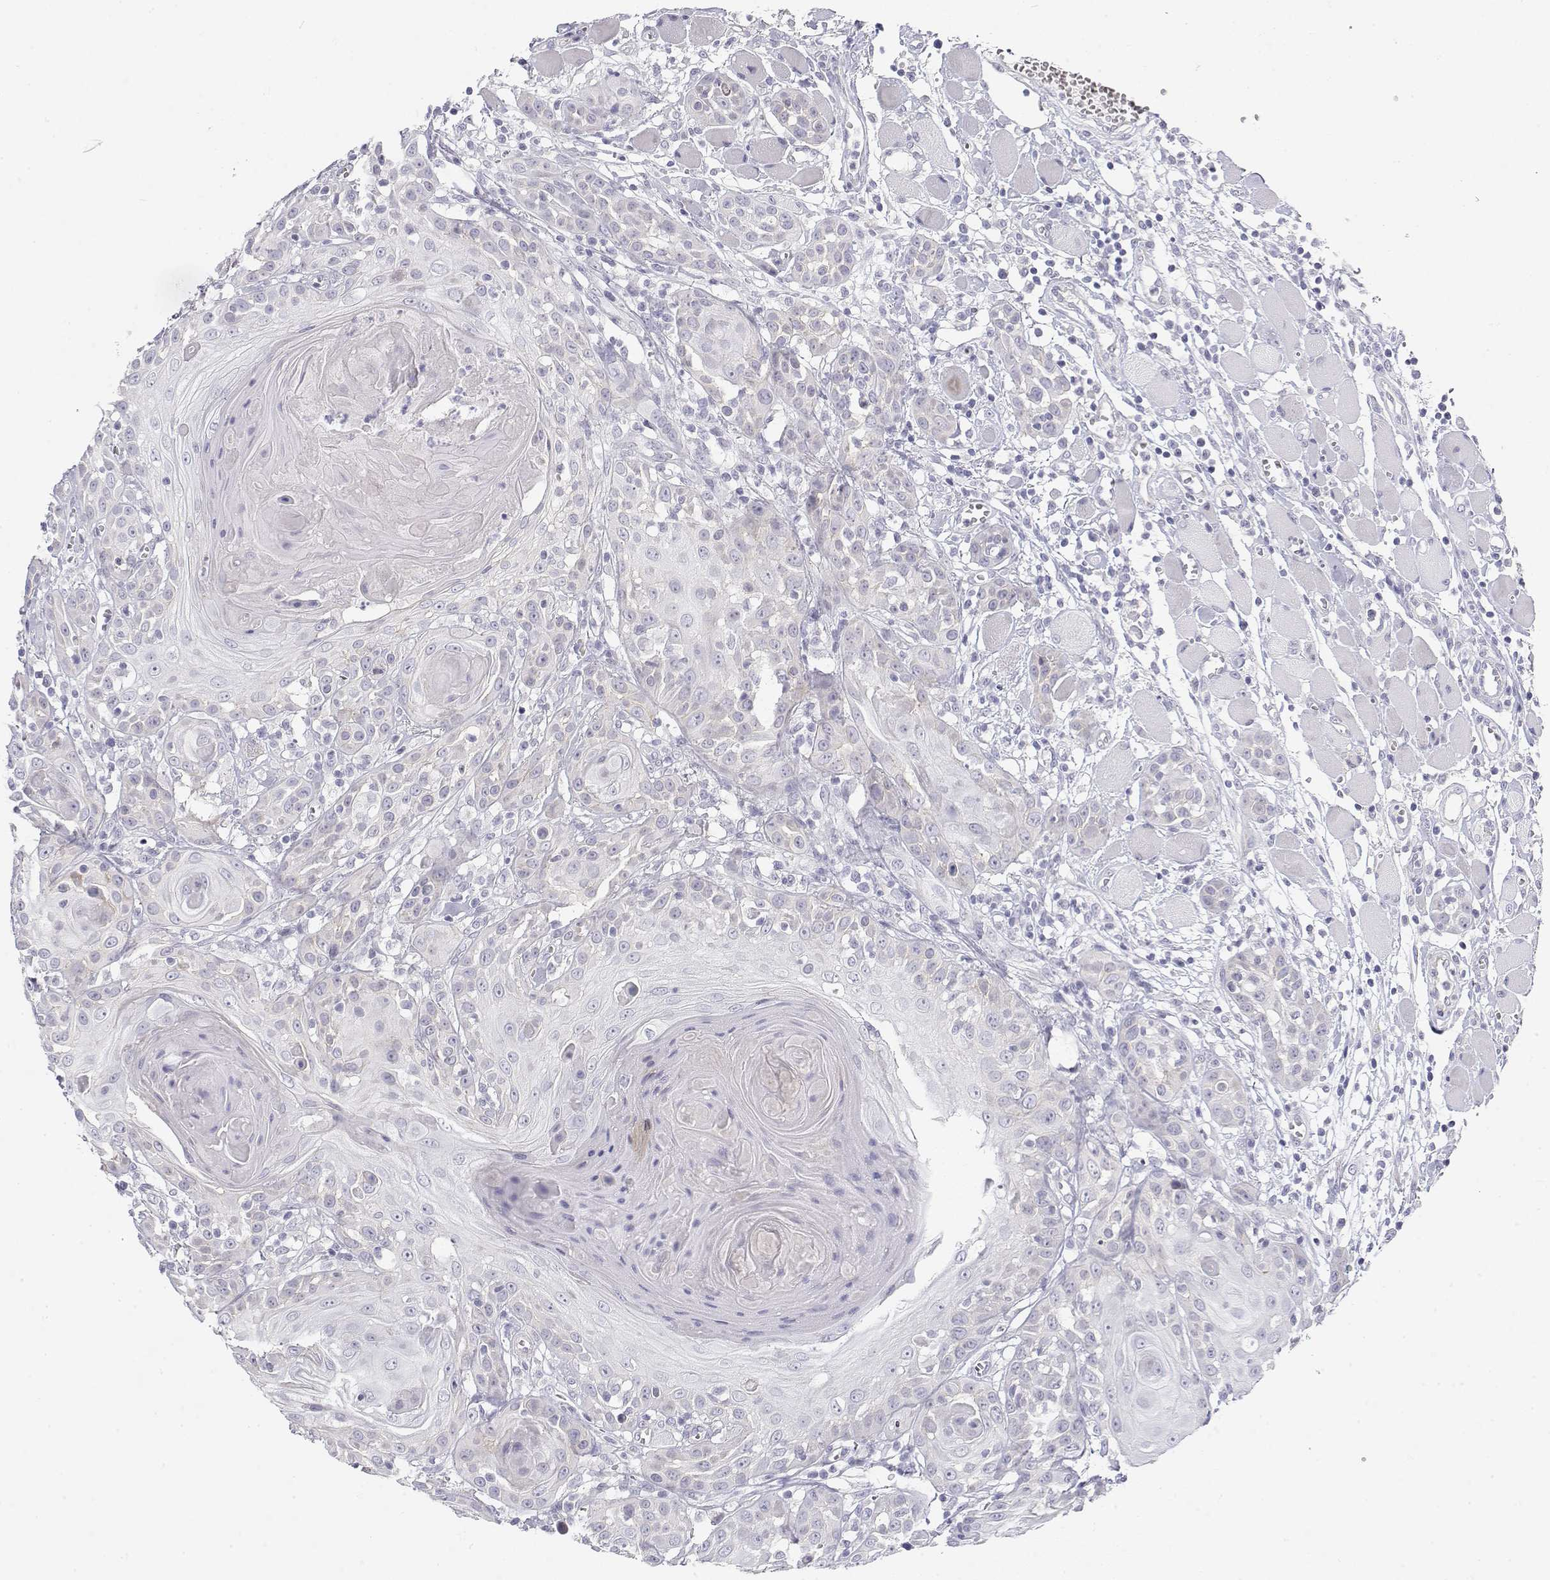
{"staining": {"intensity": "negative", "quantity": "none", "location": "none"}, "tissue": "head and neck cancer", "cell_type": "Tumor cells", "image_type": "cancer", "snomed": [{"axis": "morphology", "description": "Squamous cell carcinoma, NOS"}, {"axis": "topography", "description": "Head-Neck"}], "caption": "There is no significant expression in tumor cells of head and neck cancer (squamous cell carcinoma).", "gene": "MISP", "patient": {"sex": "female", "age": 80}}